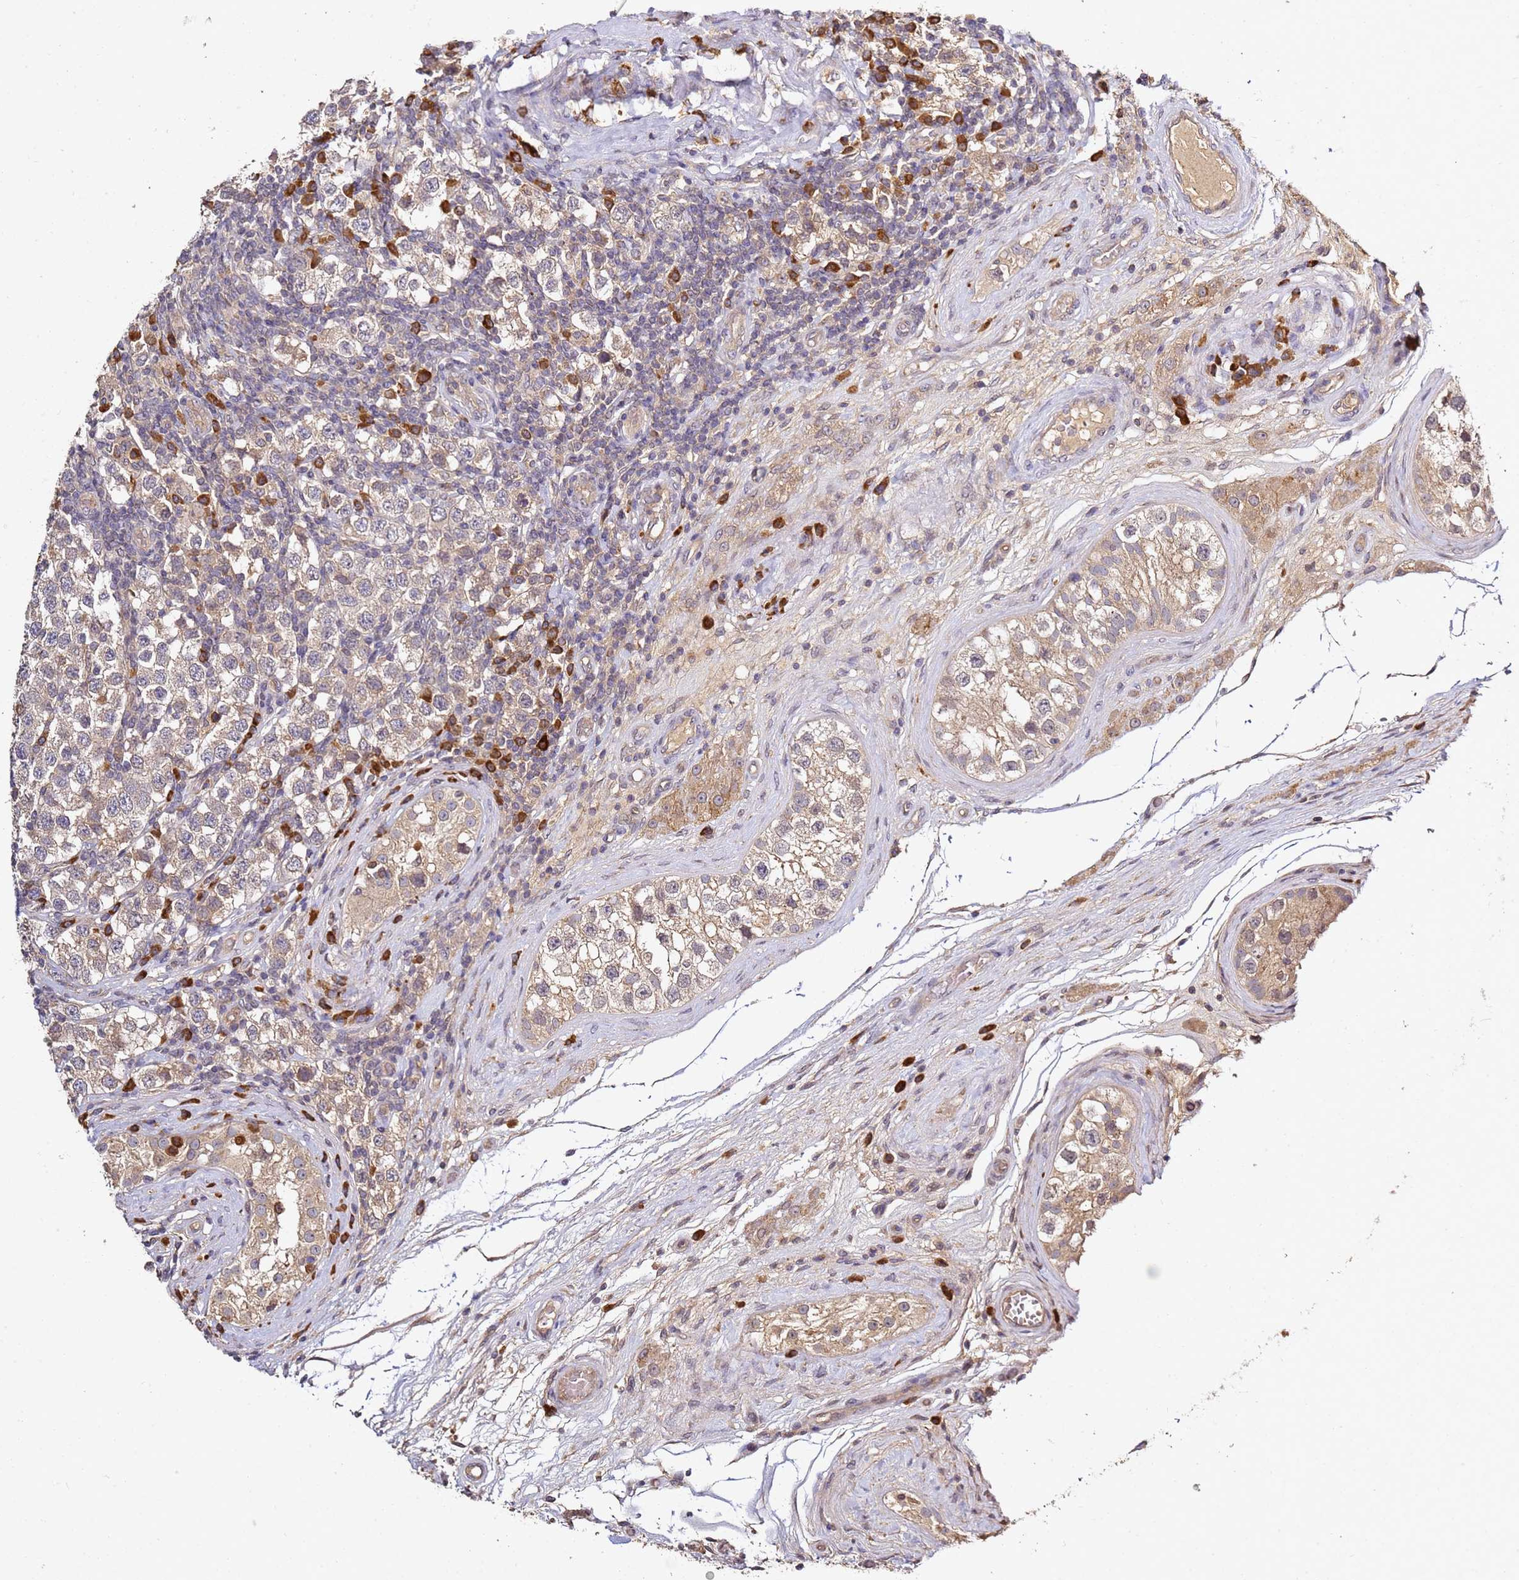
{"staining": {"intensity": "weak", "quantity": "25%-75%", "location": "cytoplasmic/membranous"}, "tissue": "testis cancer", "cell_type": "Tumor cells", "image_type": "cancer", "snomed": [{"axis": "morphology", "description": "Seminoma, NOS"}, {"axis": "topography", "description": "Testis"}], "caption": "High-power microscopy captured an immunohistochemistry (IHC) image of testis seminoma, revealing weak cytoplasmic/membranous positivity in about 25%-75% of tumor cells.", "gene": "OSBPL2", "patient": {"sex": "male", "age": 34}}